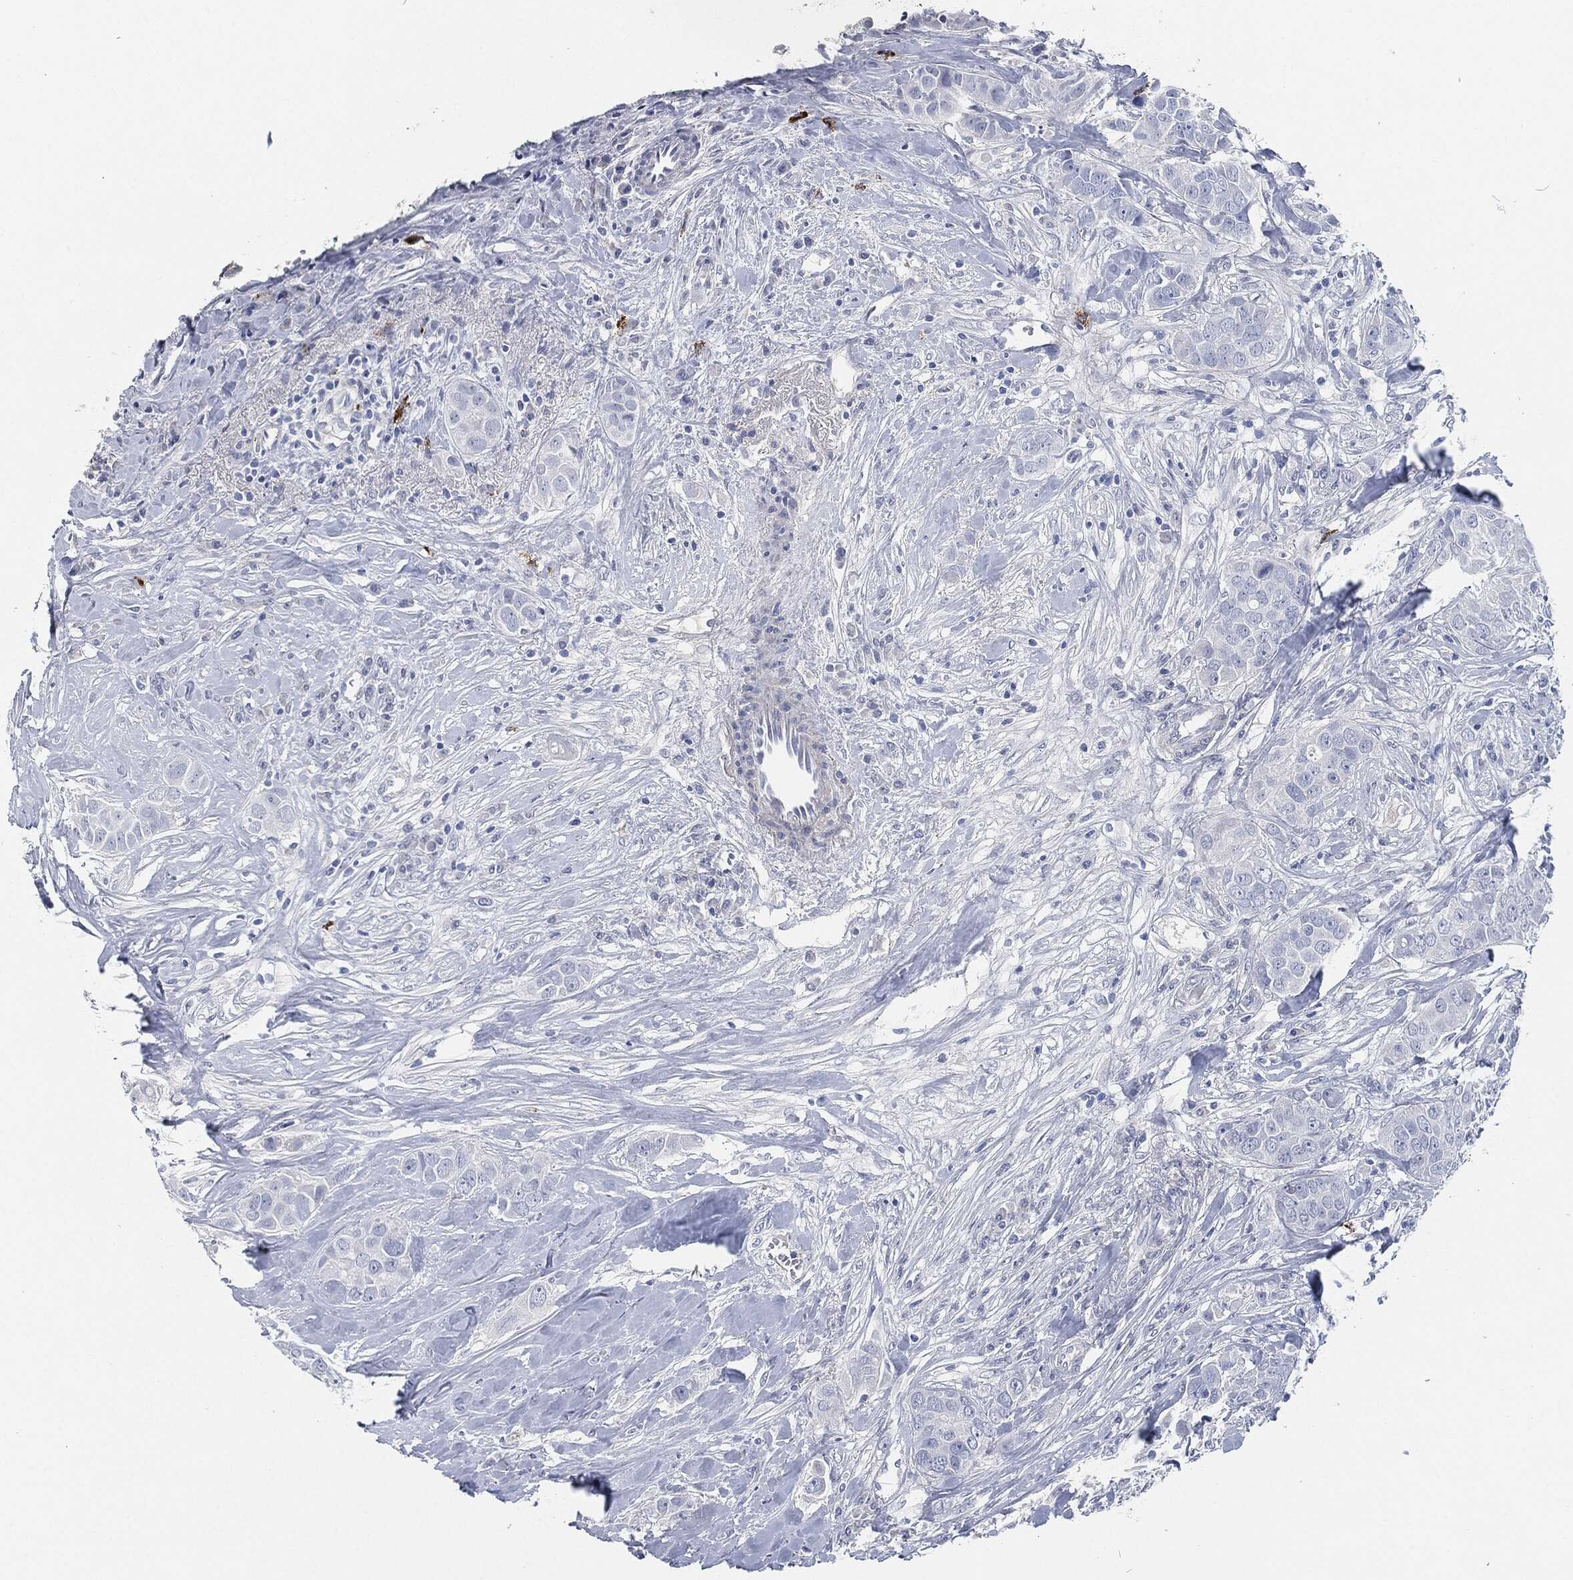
{"staining": {"intensity": "negative", "quantity": "none", "location": "none"}, "tissue": "breast cancer", "cell_type": "Tumor cells", "image_type": "cancer", "snomed": [{"axis": "morphology", "description": "Duct carcinoma"}, {"axis": "topography", "description": "Breast"}], "caption": "Breast infiltrating ductal carcinoma was stained to show a protein in brown. There is no significant staining in tumor cells.", "gene": "MPO", "patient": {"sex": "female", "age": 43}}